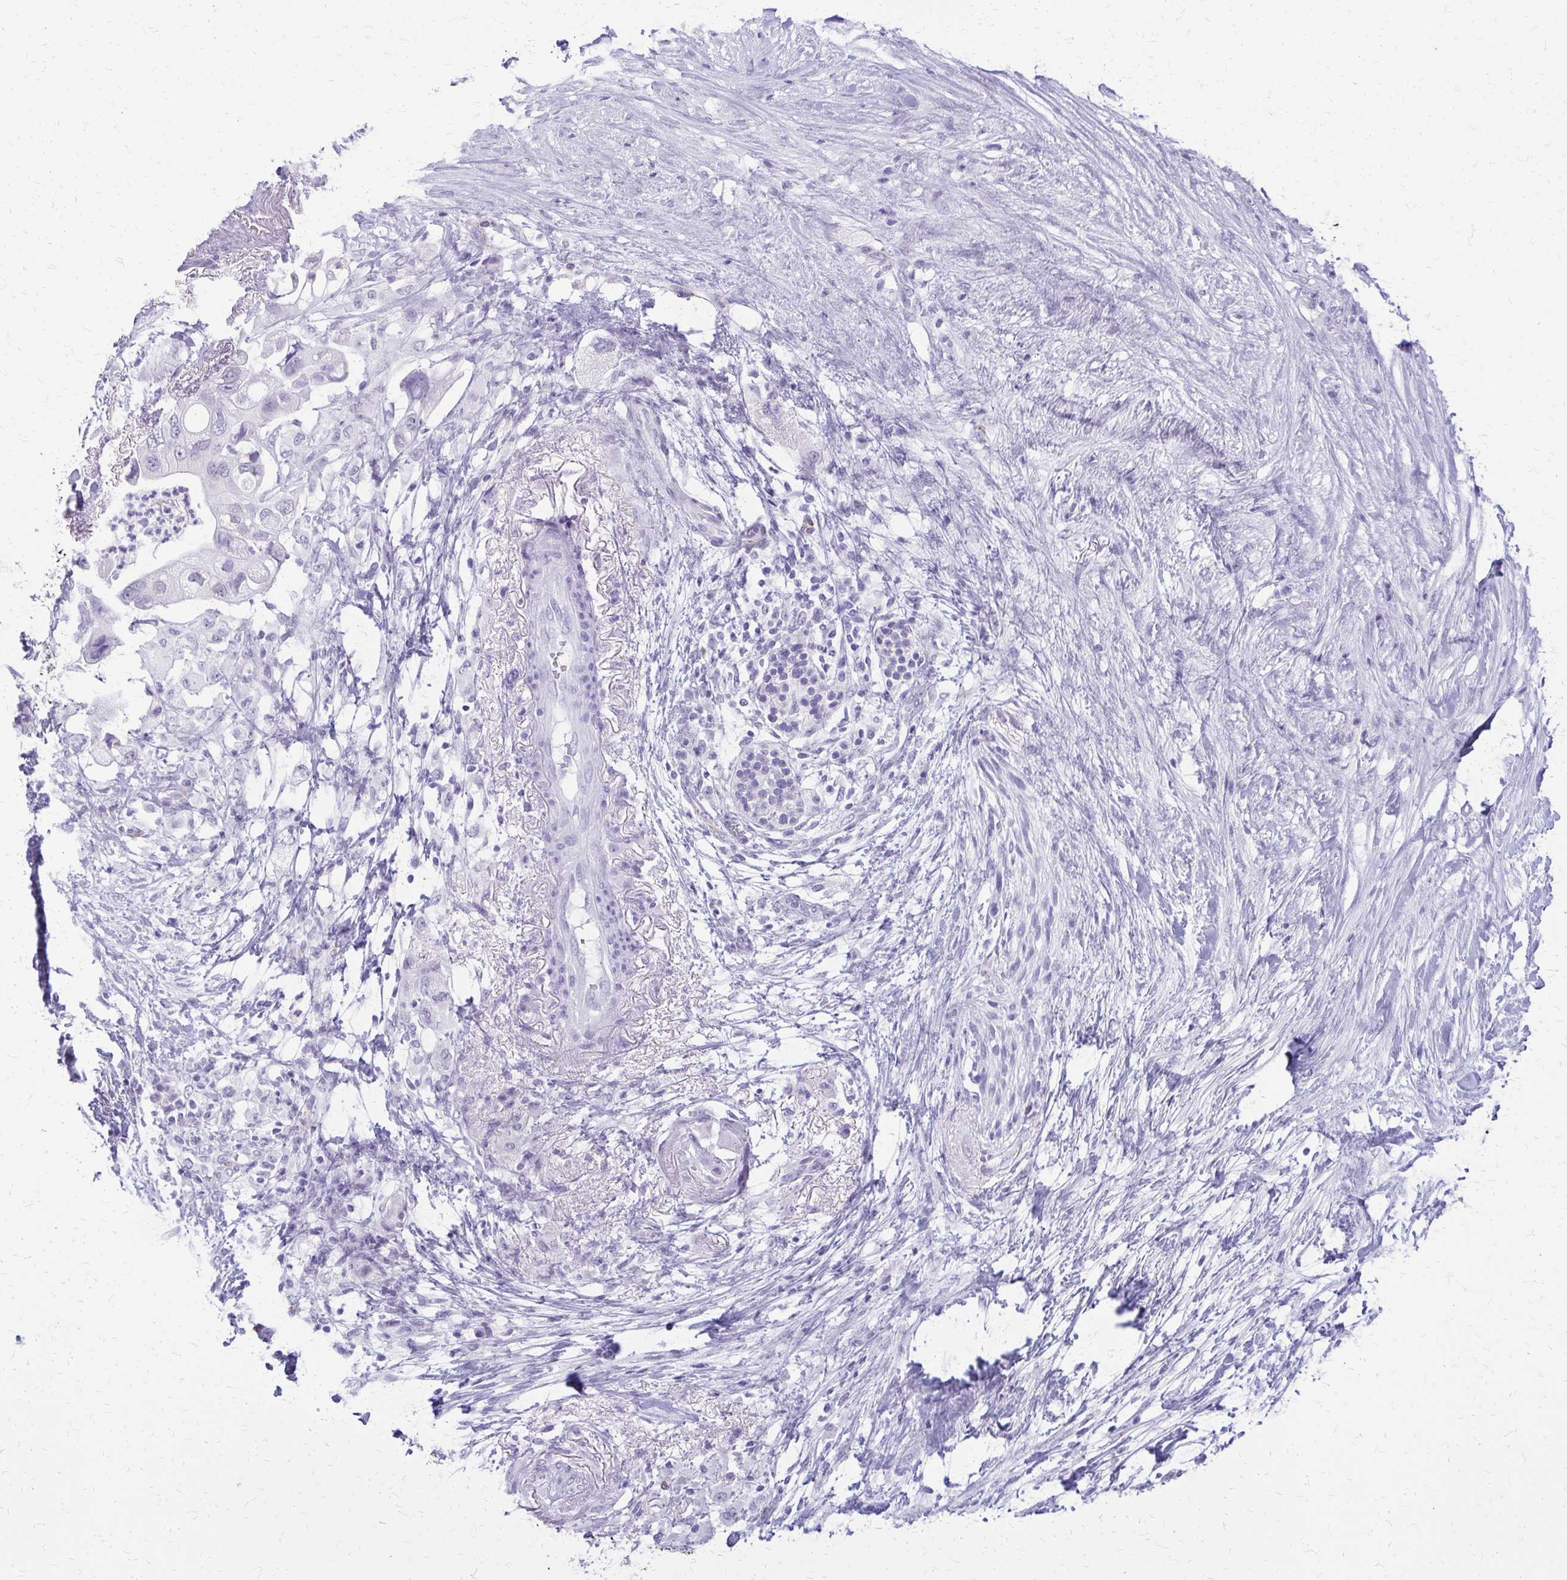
{"staining": {"intensity": "negative", "quantity": "none", "location": "none"}, "tissue": "pancreatic cancer", "cell_type": "Tumor cells", "image_type": "cancer", "snomed": [{"axis": "morphology", "description": "Adenocarcinoma, NOS"}, {"axis": "topography", "description": "Pancreas"}], "caption": "DAB (3,3'-diaminobenzidine) immunohistochemical staining of pancreatic cancer (adenocarcinoma) displays no significant positivity in tumor cells.", "gene": "FAM162B", "patient": {"sex": "female", "age": 72}}